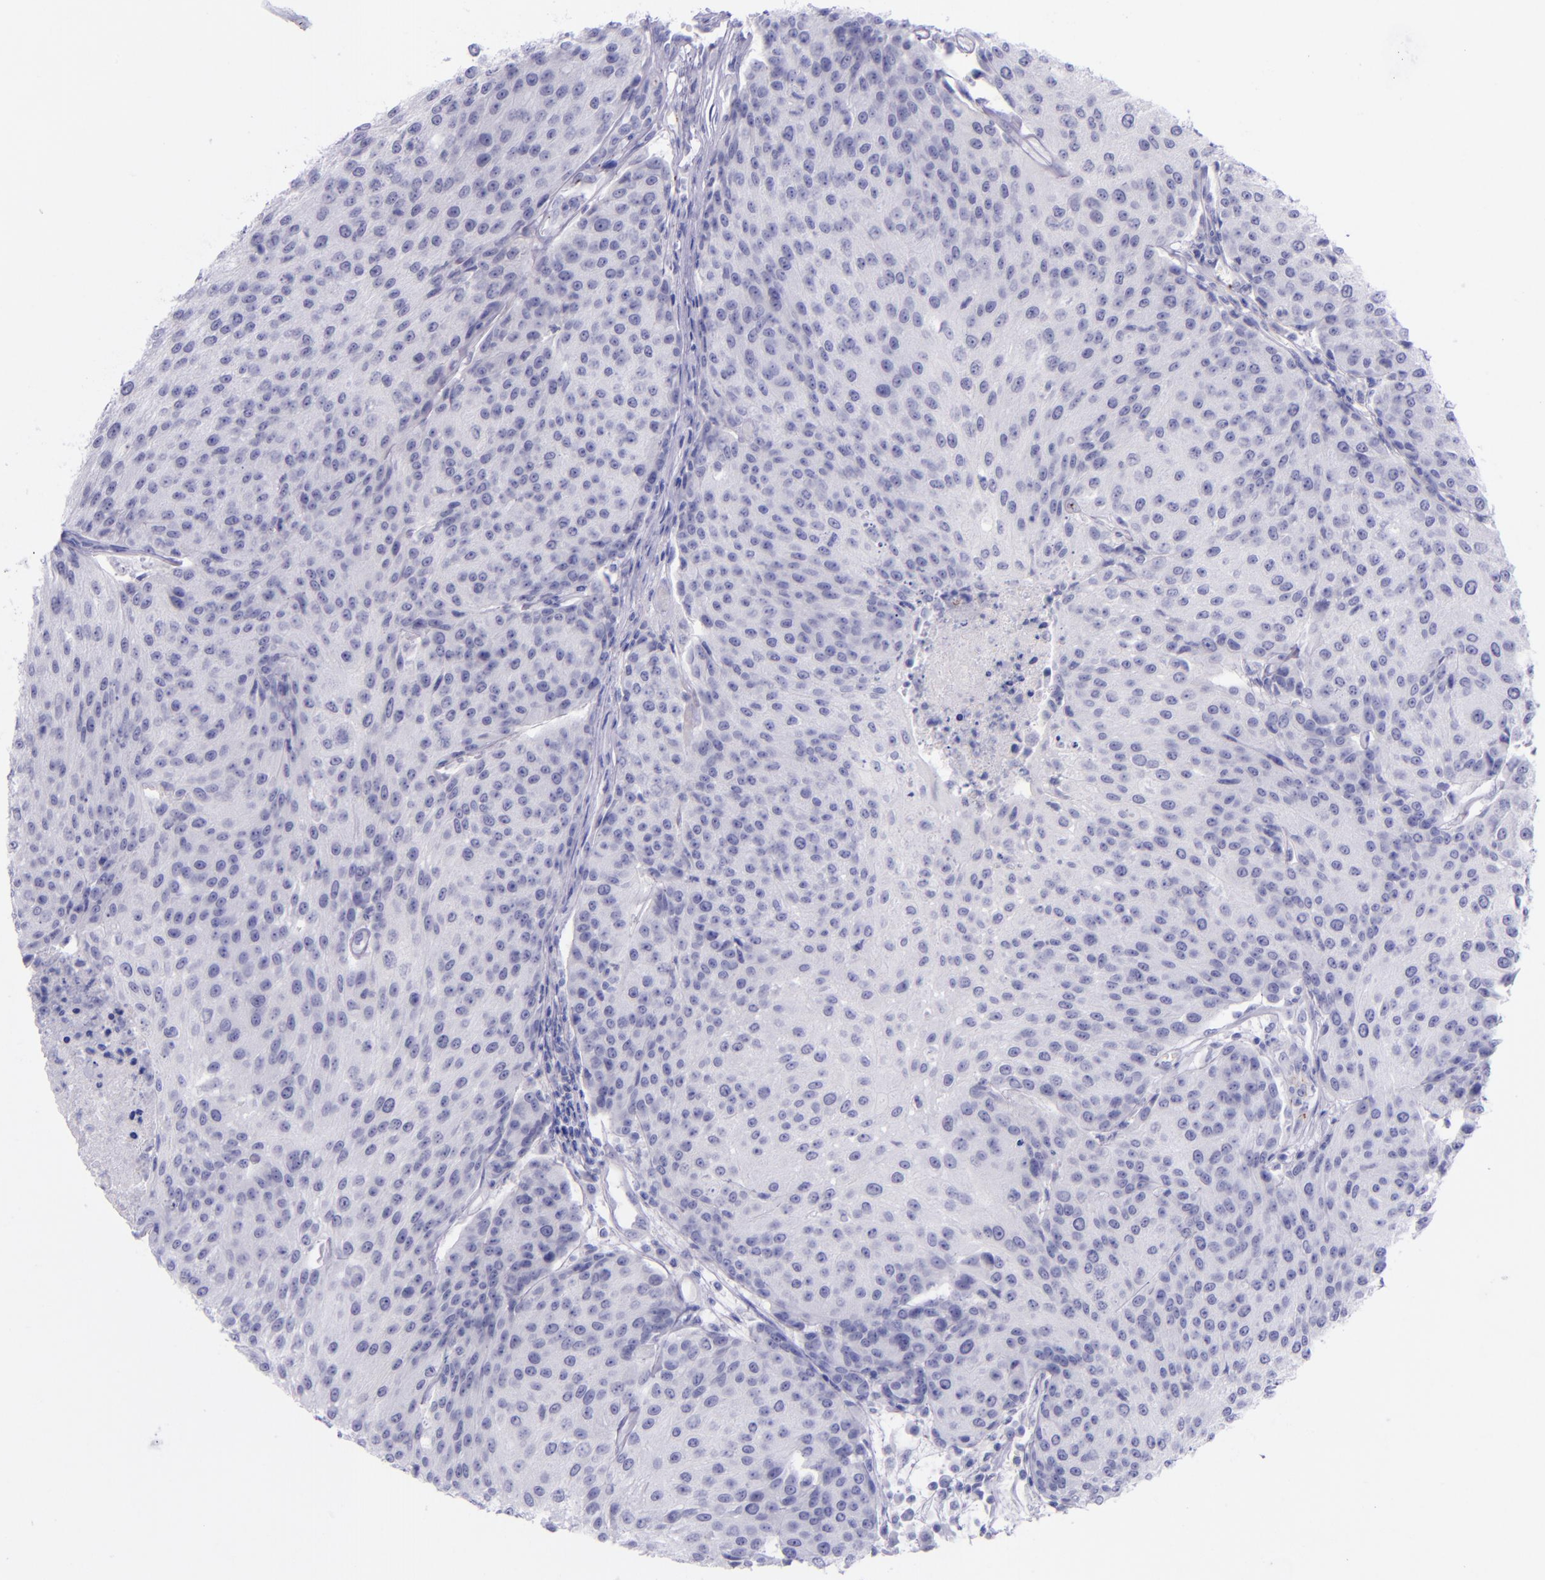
{"staining": {"intensity": "negative", "quantity": "none", "location": "none"}, "tissue": "urothelial cancer", "cell_type": "Tumor cells", "image_type": "cancer", "snomed": [{"axis": "morphology", "description": "Urothelial carcinoma, High grade"}, {"axis": "topography", "description": "Urinary bladder"}], "caption": "This is a photomicrograph of immunohistochemistry staining of high-grade urothelial carcinoma, which shows no expression in tumor cells.", "gene": "SELE", "patient": {"sex": "female", "age": 85}}